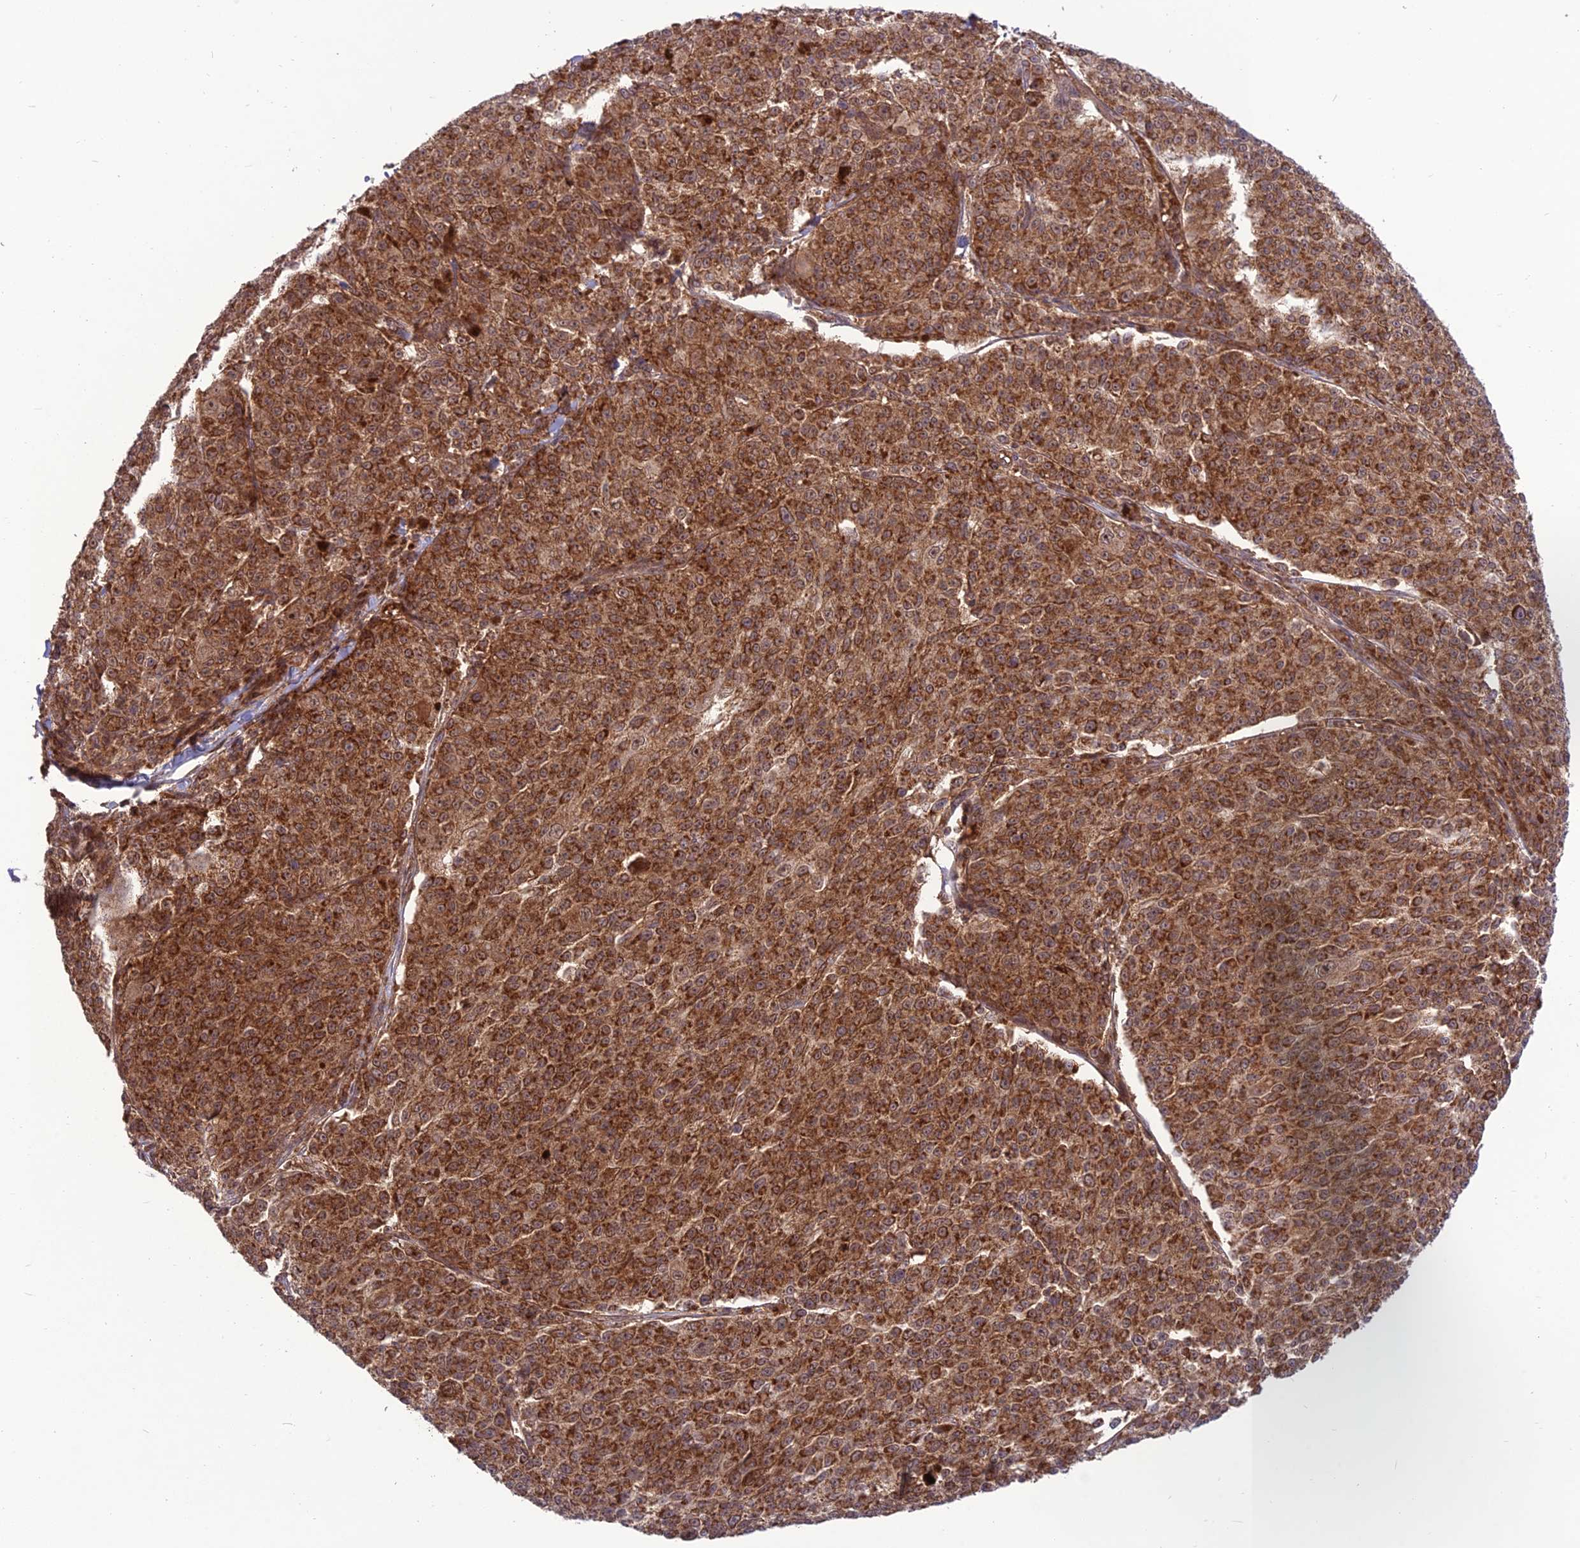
{"staining": {"intensity": "strong", "quantity": ">75%", "location": "cytoplasmic/membranous"}, "tissue": "melanoma", "cell_type": "Tumor cells", "image_type": "cancer", "snomed": [{"axis": "morphology", "description": "Malignant melanoma, NOS"}, {"axis": "topography", "description": "Skin"}], "caption": "DAB (3,3'-diaminobenzidine) immunohistochemical staining of malignant melanoma reveals strong cytoplasmic/membranous protein positivity in approximately >75% of tumor cells. (Stains: DAB in brown, nuclei in blue, Microscopy: brightfield microscopy at high magnification).", "gene": "NDUFC1", "patient": {"sex": "female", "age": 52}}